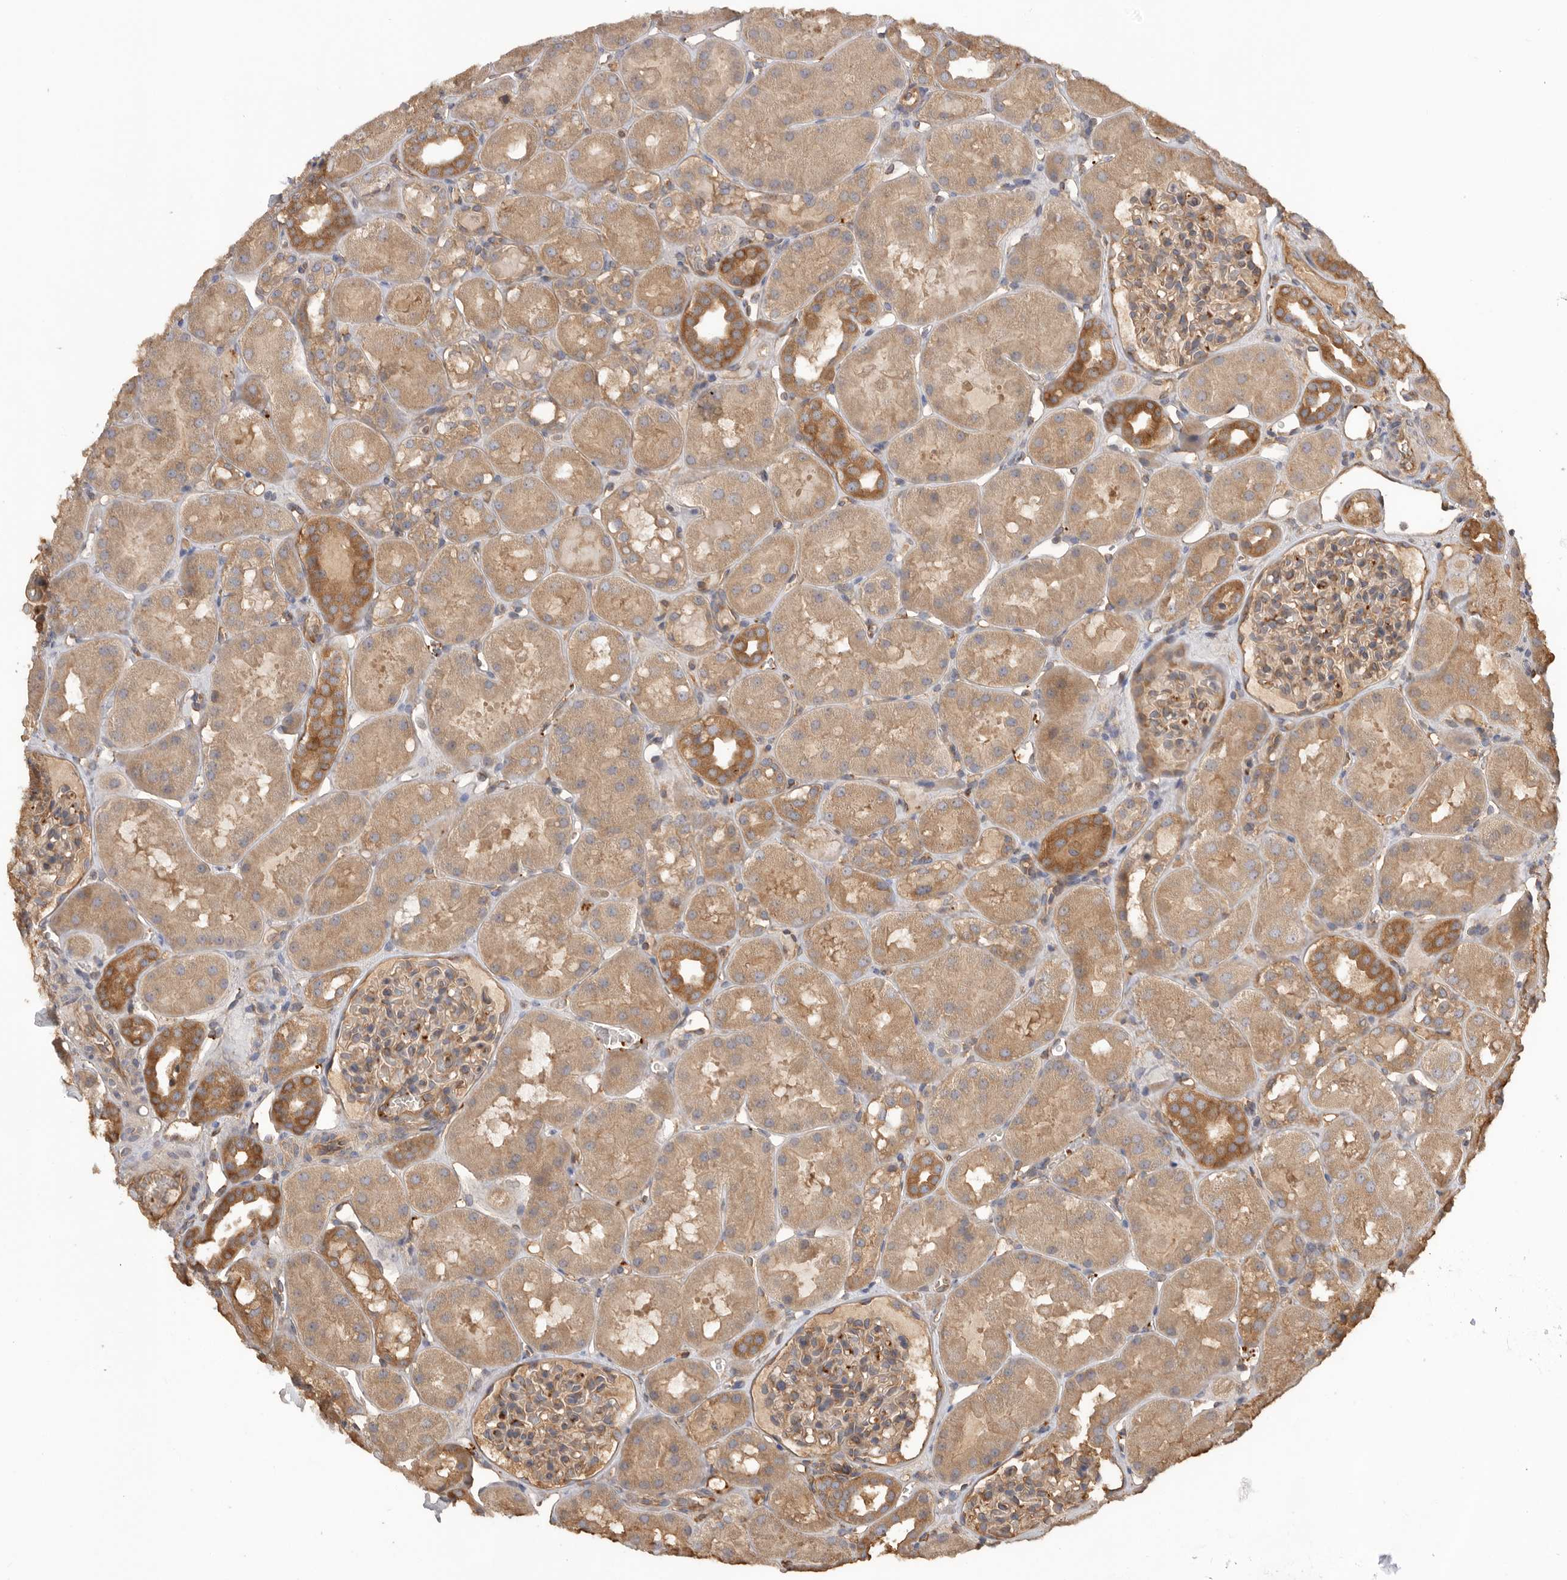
{"staining": {"intensity": "weak", "quantity": "25%-75%", "location": "cytoplasmic/membranous"}, "tissue": "kidney", "cell_type": "Cells in glomeruli", "image_type": "normal", "snomed": [{"axis": "morphology", "description": "Normal tissue, NOS"}, {"axis": "topography", "description": "Kidney"}], "caption": "Approximately 25%-75% of cells in glomeruli in normal human kidney exhibit weak cytoplasmic/membranous protein staining as visualized by brown immunohistochemical staining.", "gene": "CDC42BPB", "patient": {"sex": "male", "age": 16}}